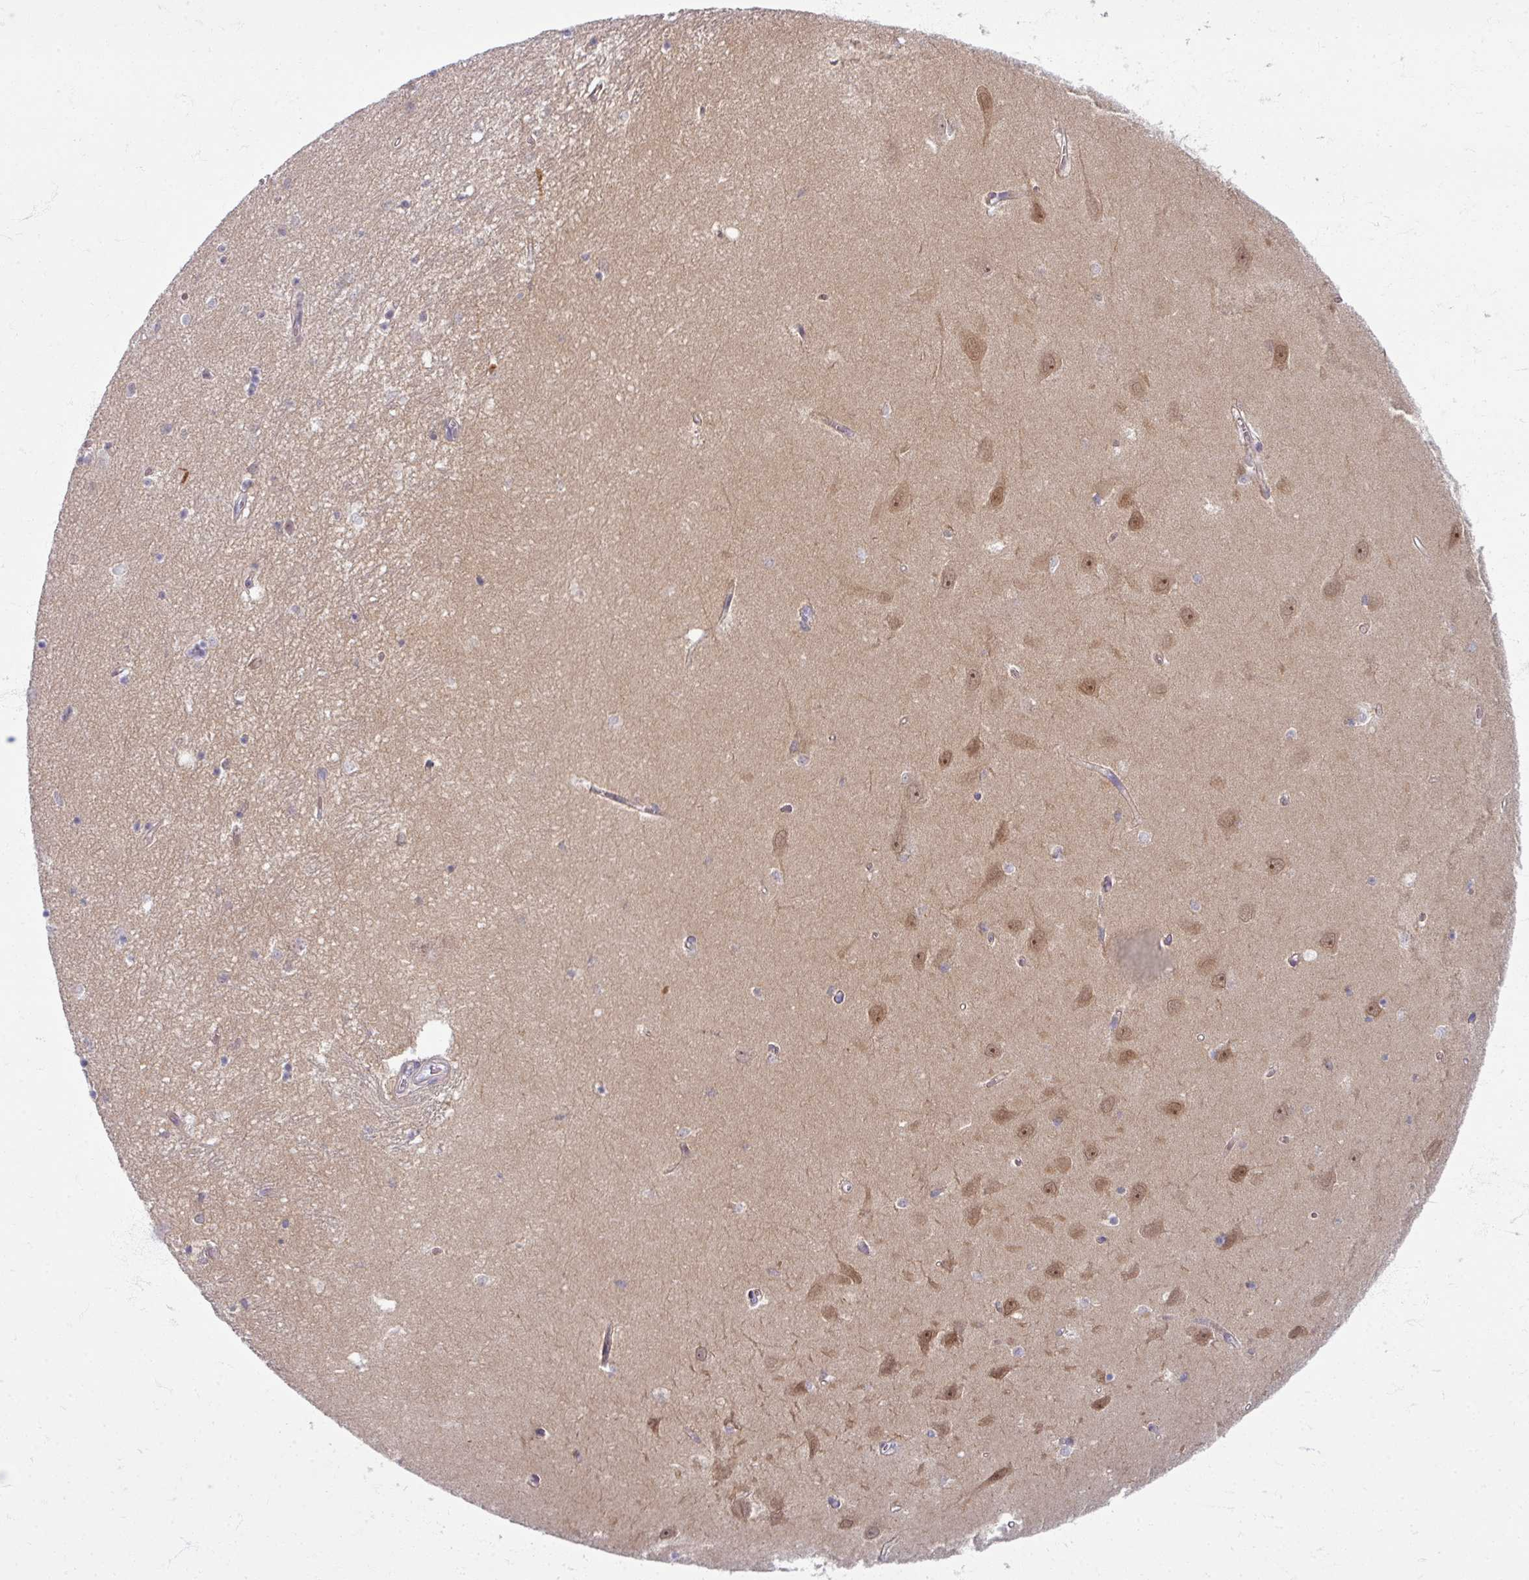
{"staining": {"intensity": "negative", "quantity": "none", "location": "none"}, "tissue": "hippocampus", "cell_type": "Glial cells", "image_type": "normal", "snomed": [{"axis": "morphology", "description": "Normal tissue, NOS"}, {"axis": "topography", "description": "Hippocampus"}], "caption": "Immunohistochemistry (IHC) histopathology image of unremarkable hippocampus: hippocampus stained with DAB displays no significant protein positivity in glial cells.", "gene": "TTLL7", "patient": {"sex": "female", "age": 64}}